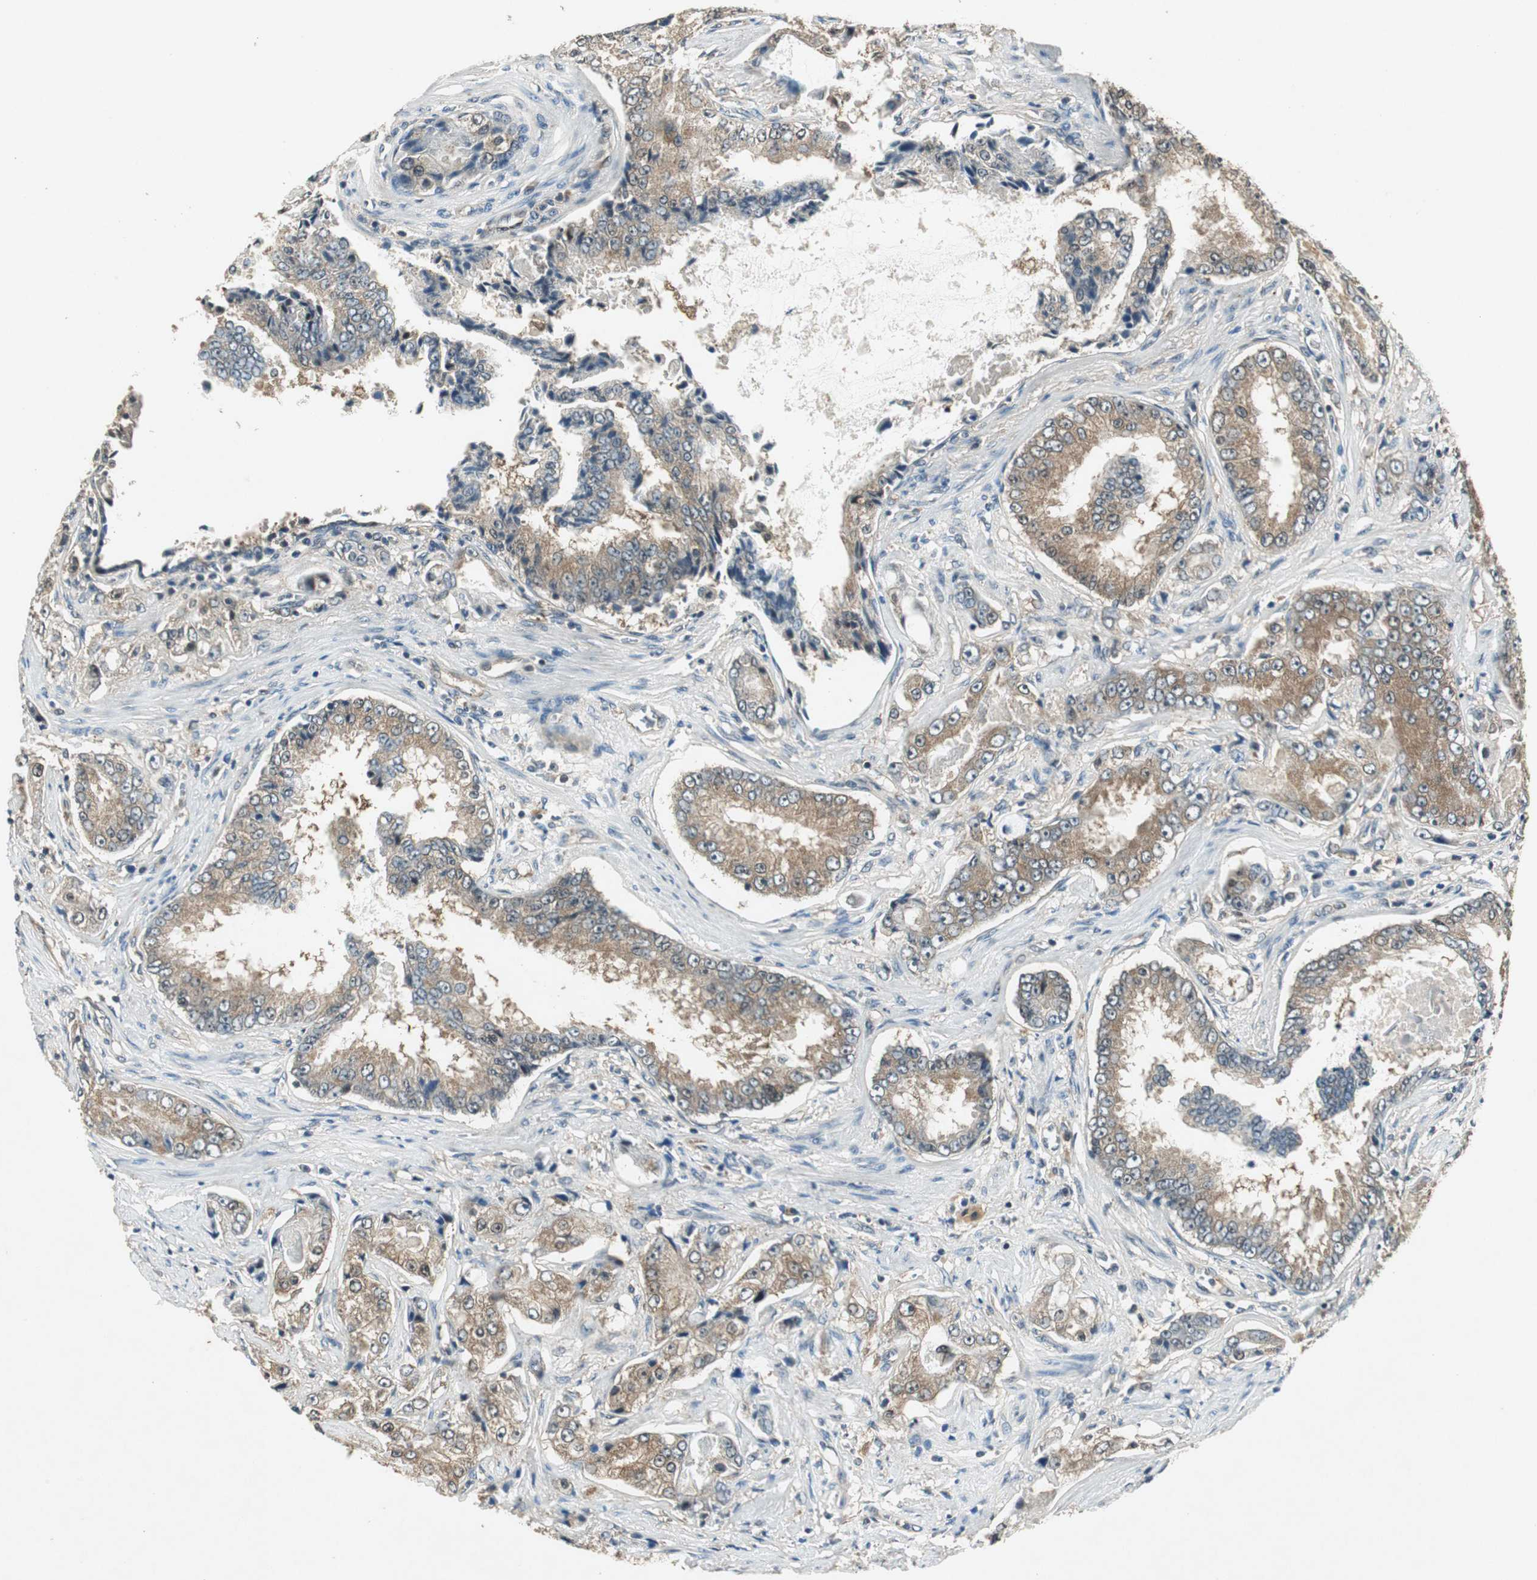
{"staining": {"intensity": "weak", "quantity": ">75%", "location": "cytoplasmic/membranous"}, "tissue": "prostate cancer", "cell_type": "Tumor cells", "image_type": "cancer", "snomed": [{"axis": "morphology", "description": "Adenocarcinoma, High grade"}, {"axis": "topography", "description": "Prostate"}], "caption": "Prostate high-grade adenocarcinoma stained with a protein marker displays weak staining in tumor cells.", "gene": "PSMB4", "patient": {"sex": "male", "age": 73}}